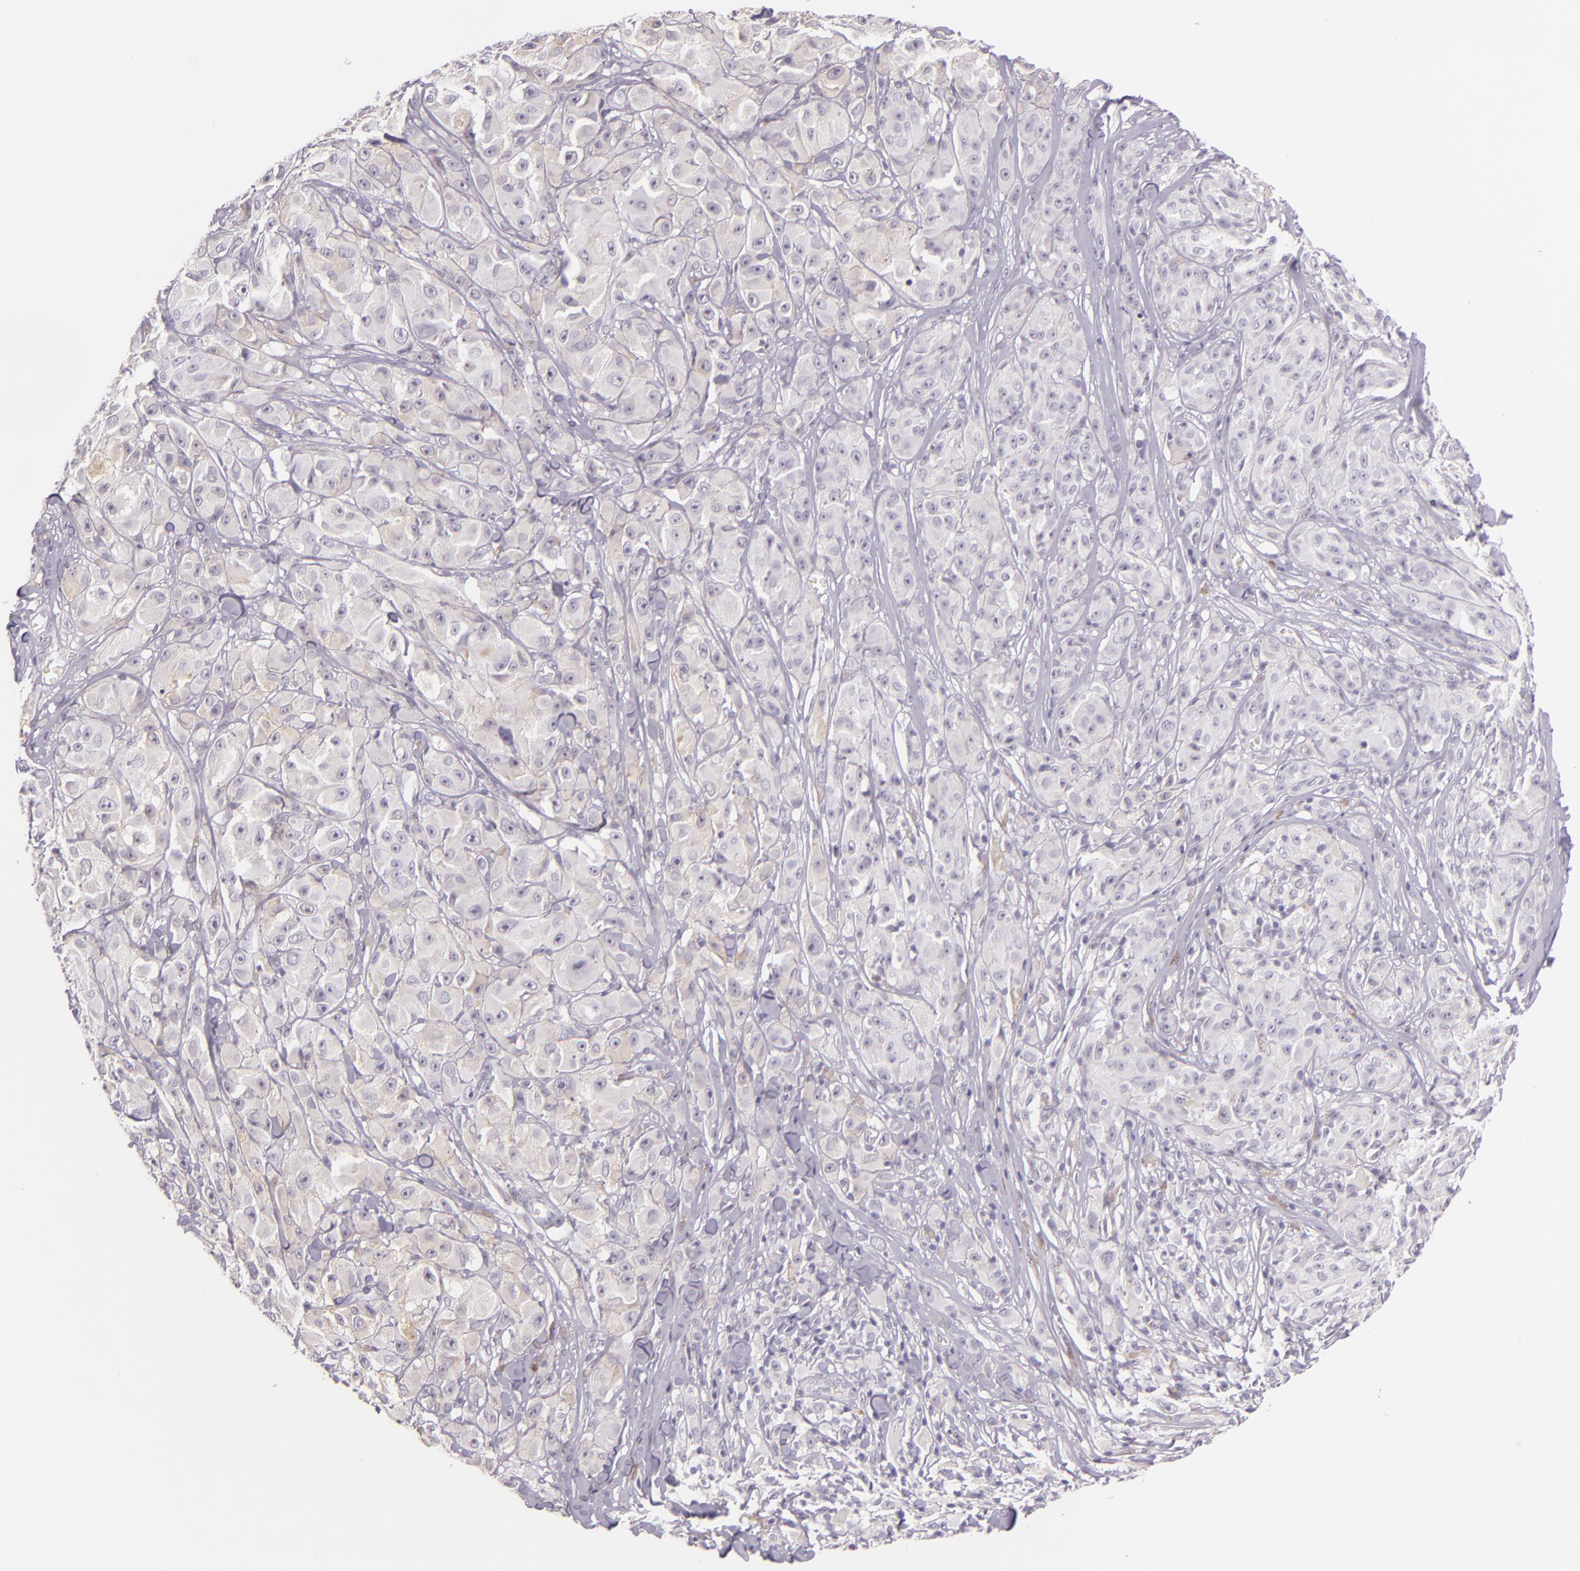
{"staining": {"intensity": "negative", "quantity": "none", "location": "none"}, "tissue": "melanoma", "cell_type": "Tumor cells", "image_type": "cancer", "snomed": [{"axis": "morphology", "description": "Malignant melanoma, NOS"}, {"axis": "topography", "description": "Skin"}], "caption": "A photomicrograph of human malignant melanoma is negative for staining in tumor cells.", "gene": "CBS", "patient": {"sex": "male", "age": 56}}